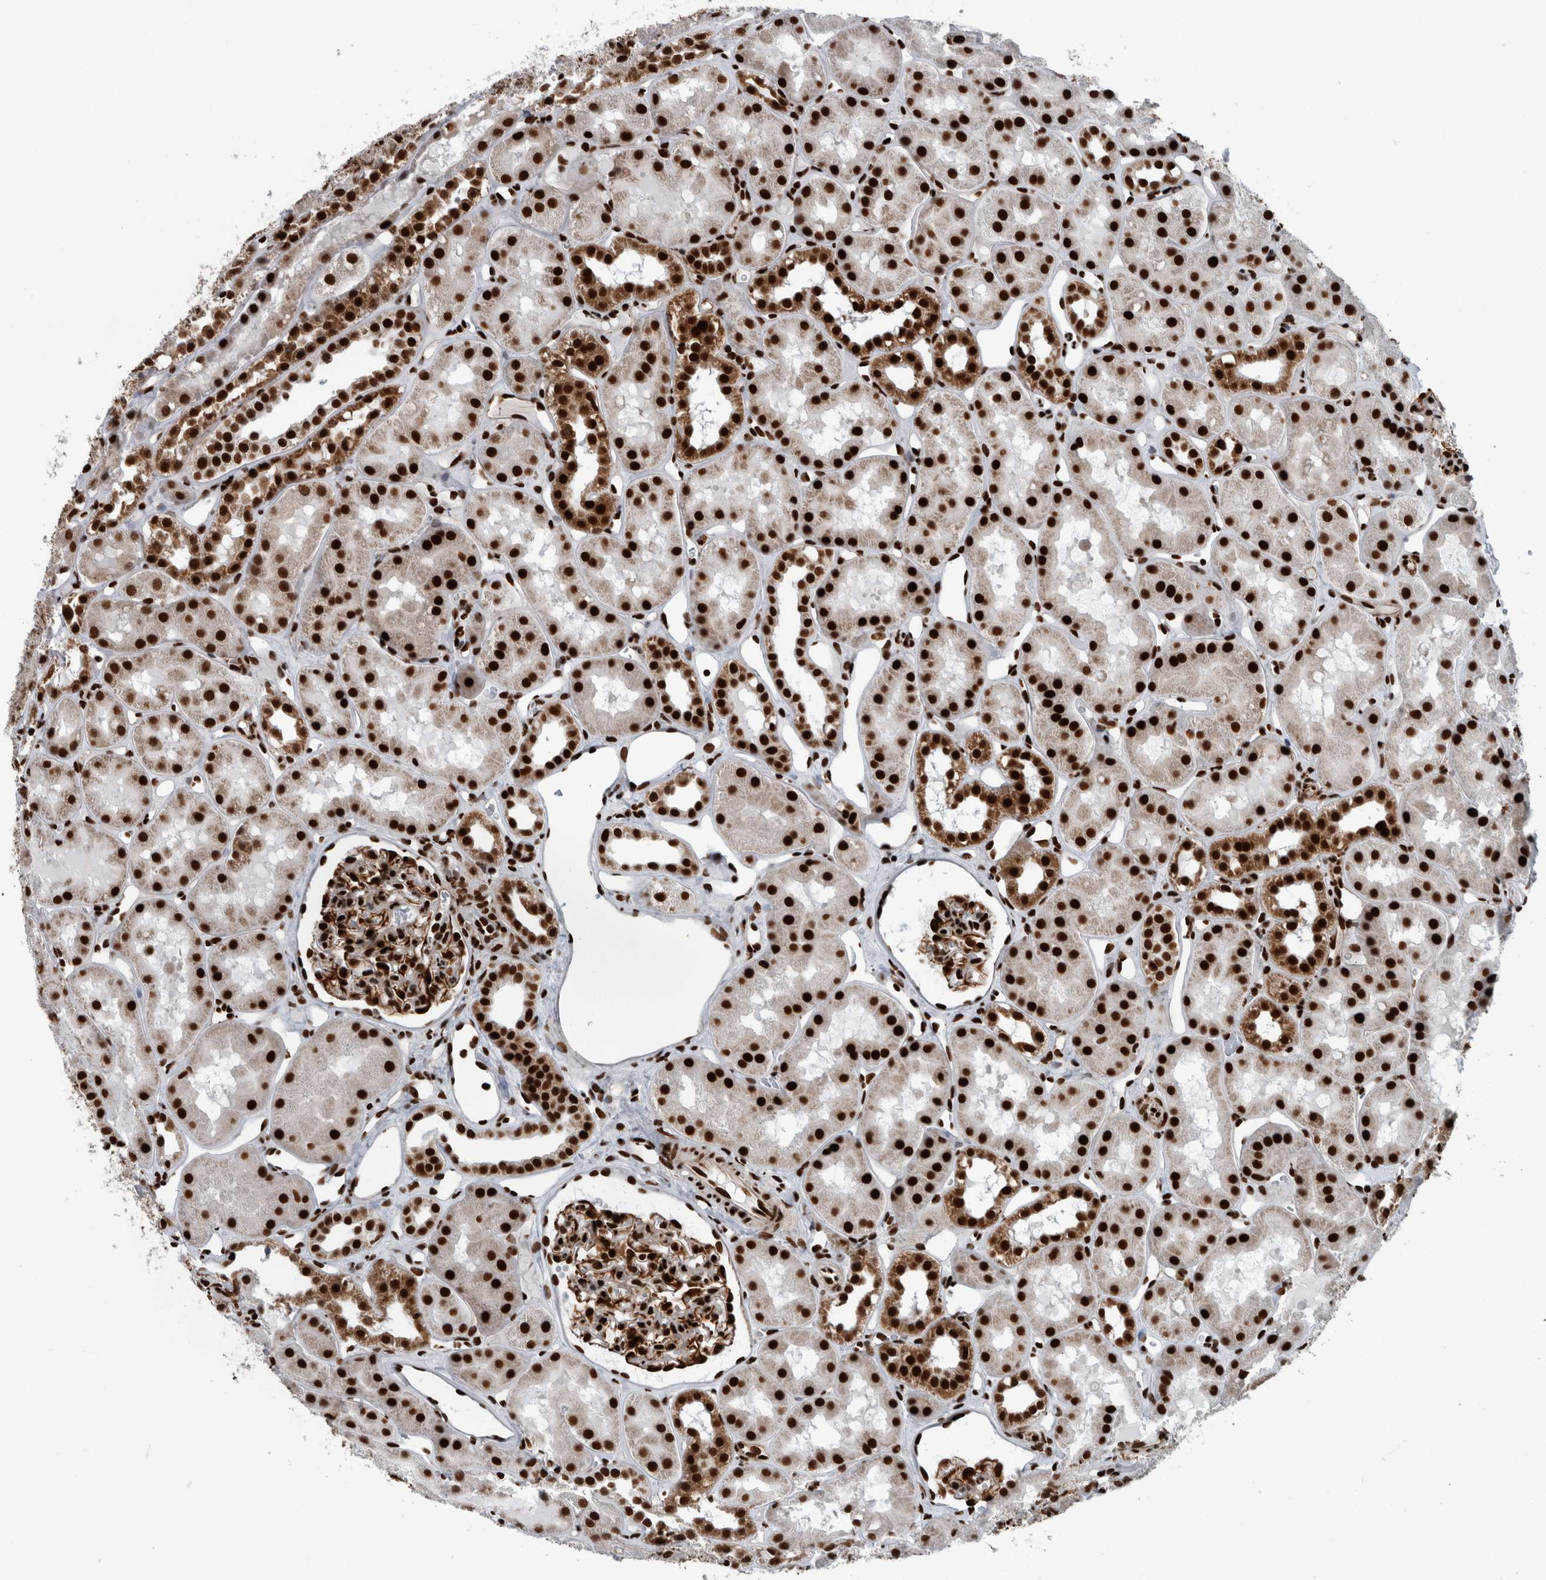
{"staining": {"intensity": "strong", "quantity": ">75%", "location": "nuclear"}, "tissue": "kidney", "cell_type": "Cells in glomeruli", "image_type": "normal", "snomed": [{"axis": "morphology", "description": "Normal tissue, NOS"}, {"axis": "topography", "description": "Kidney"}], "caption": "Protein analysis of benign kidney demonstrates strong nuclear staining in approximately >75% of cells in glomeruli.", "gene": "DNMT3A", "patient": {"sex": "male", "age": 16}}